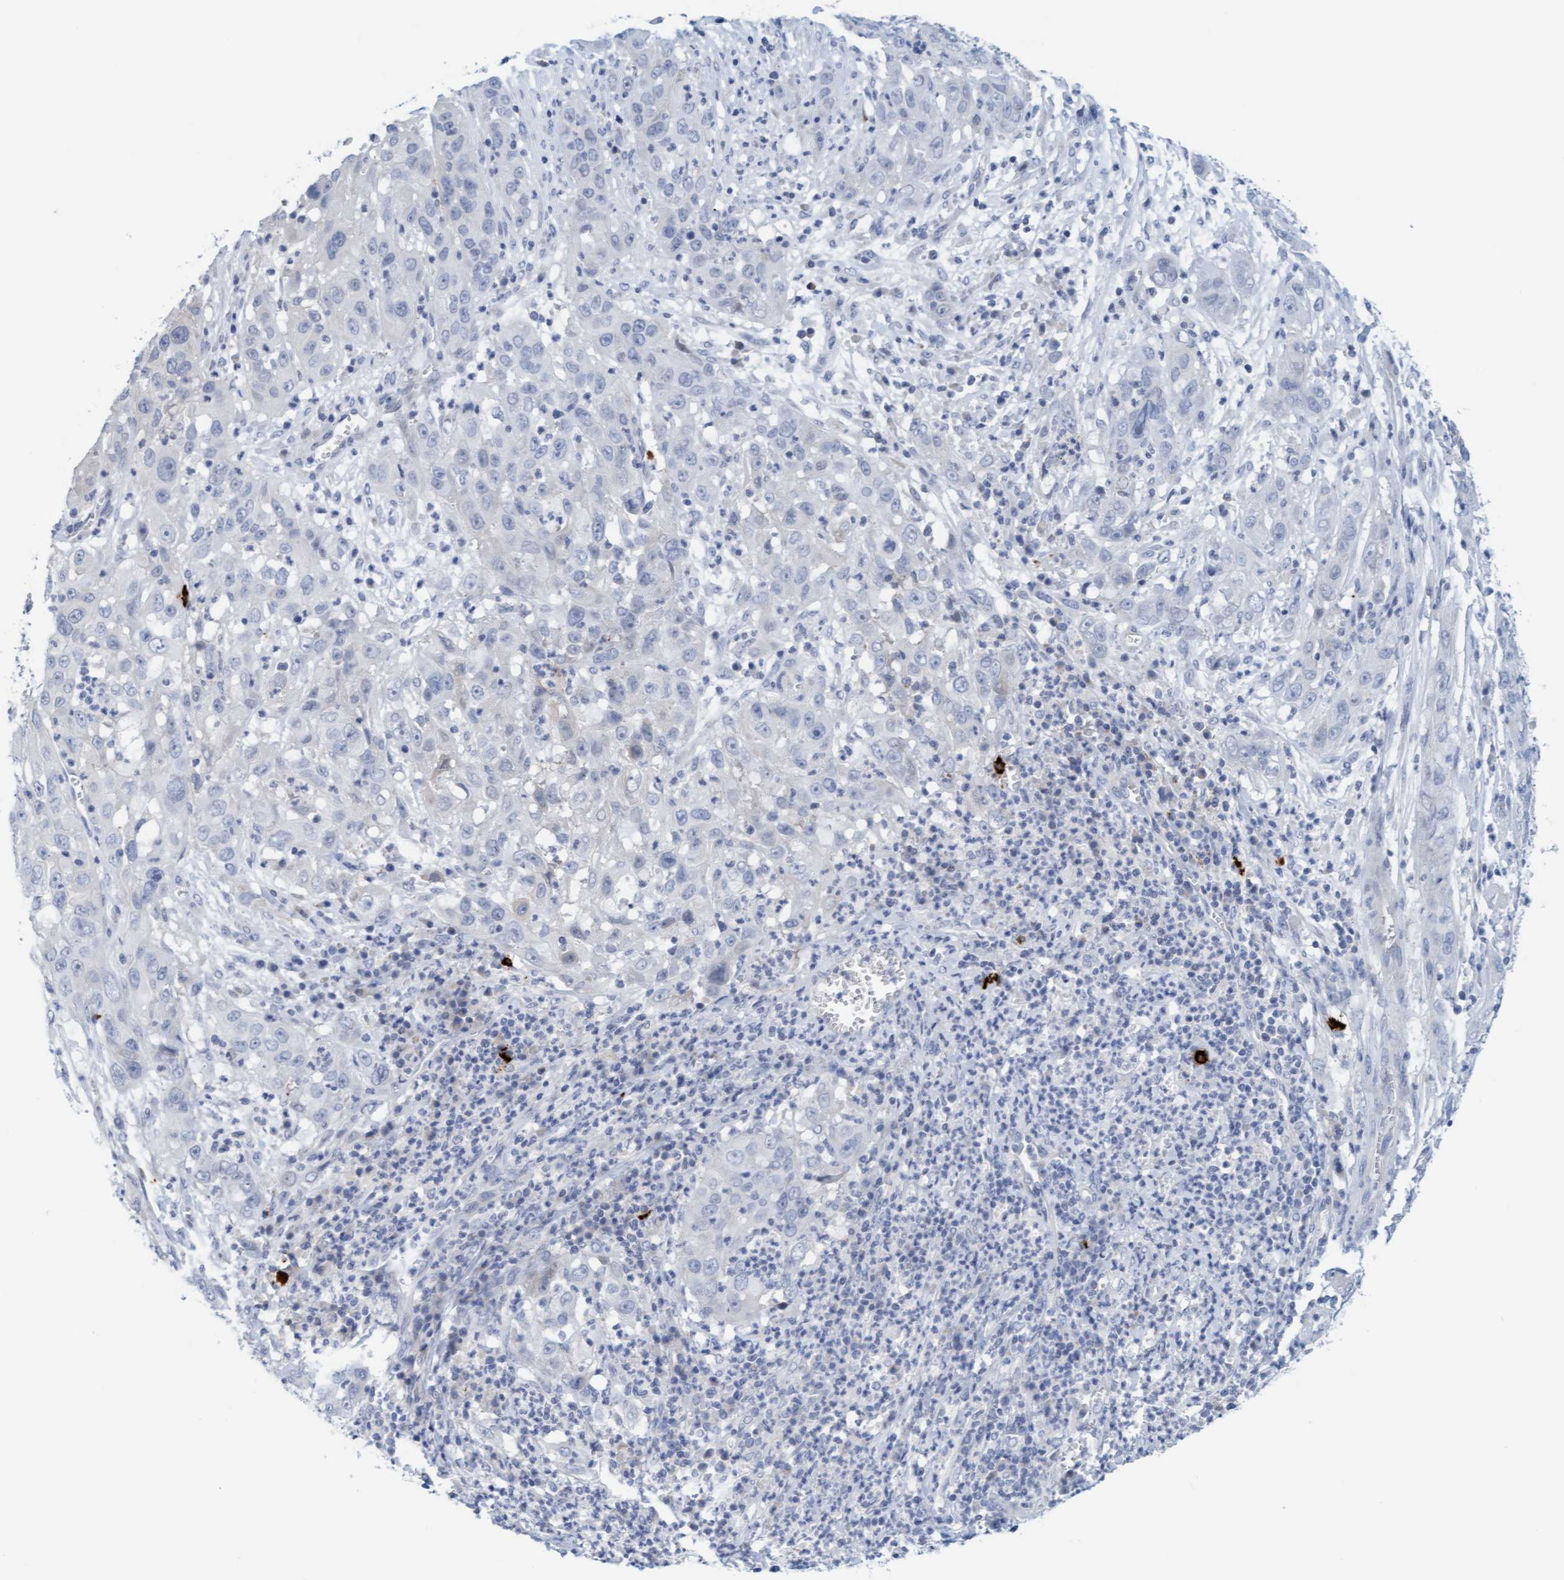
{"staining": {"intensity": "negative", "quantity": "none", "location": "none"}, "tissue": "cervical cancer", "cell_type": "Tumor cells", "image_type": "cancer", "snomed": [{"axis": "morphology", "description": "Squamous cell carcinoma, NOS"}, {"axis": "topography", "description": "Cervix"}], "caption": "Cervical cancer was stained to show a protein in brown. There is no significant positivity in tumor cells. (Immunohistochemistry, brightfield microscopy, high magnification).", "gene": "CPA3", "patient": {"sex": "female", "age": 32}}